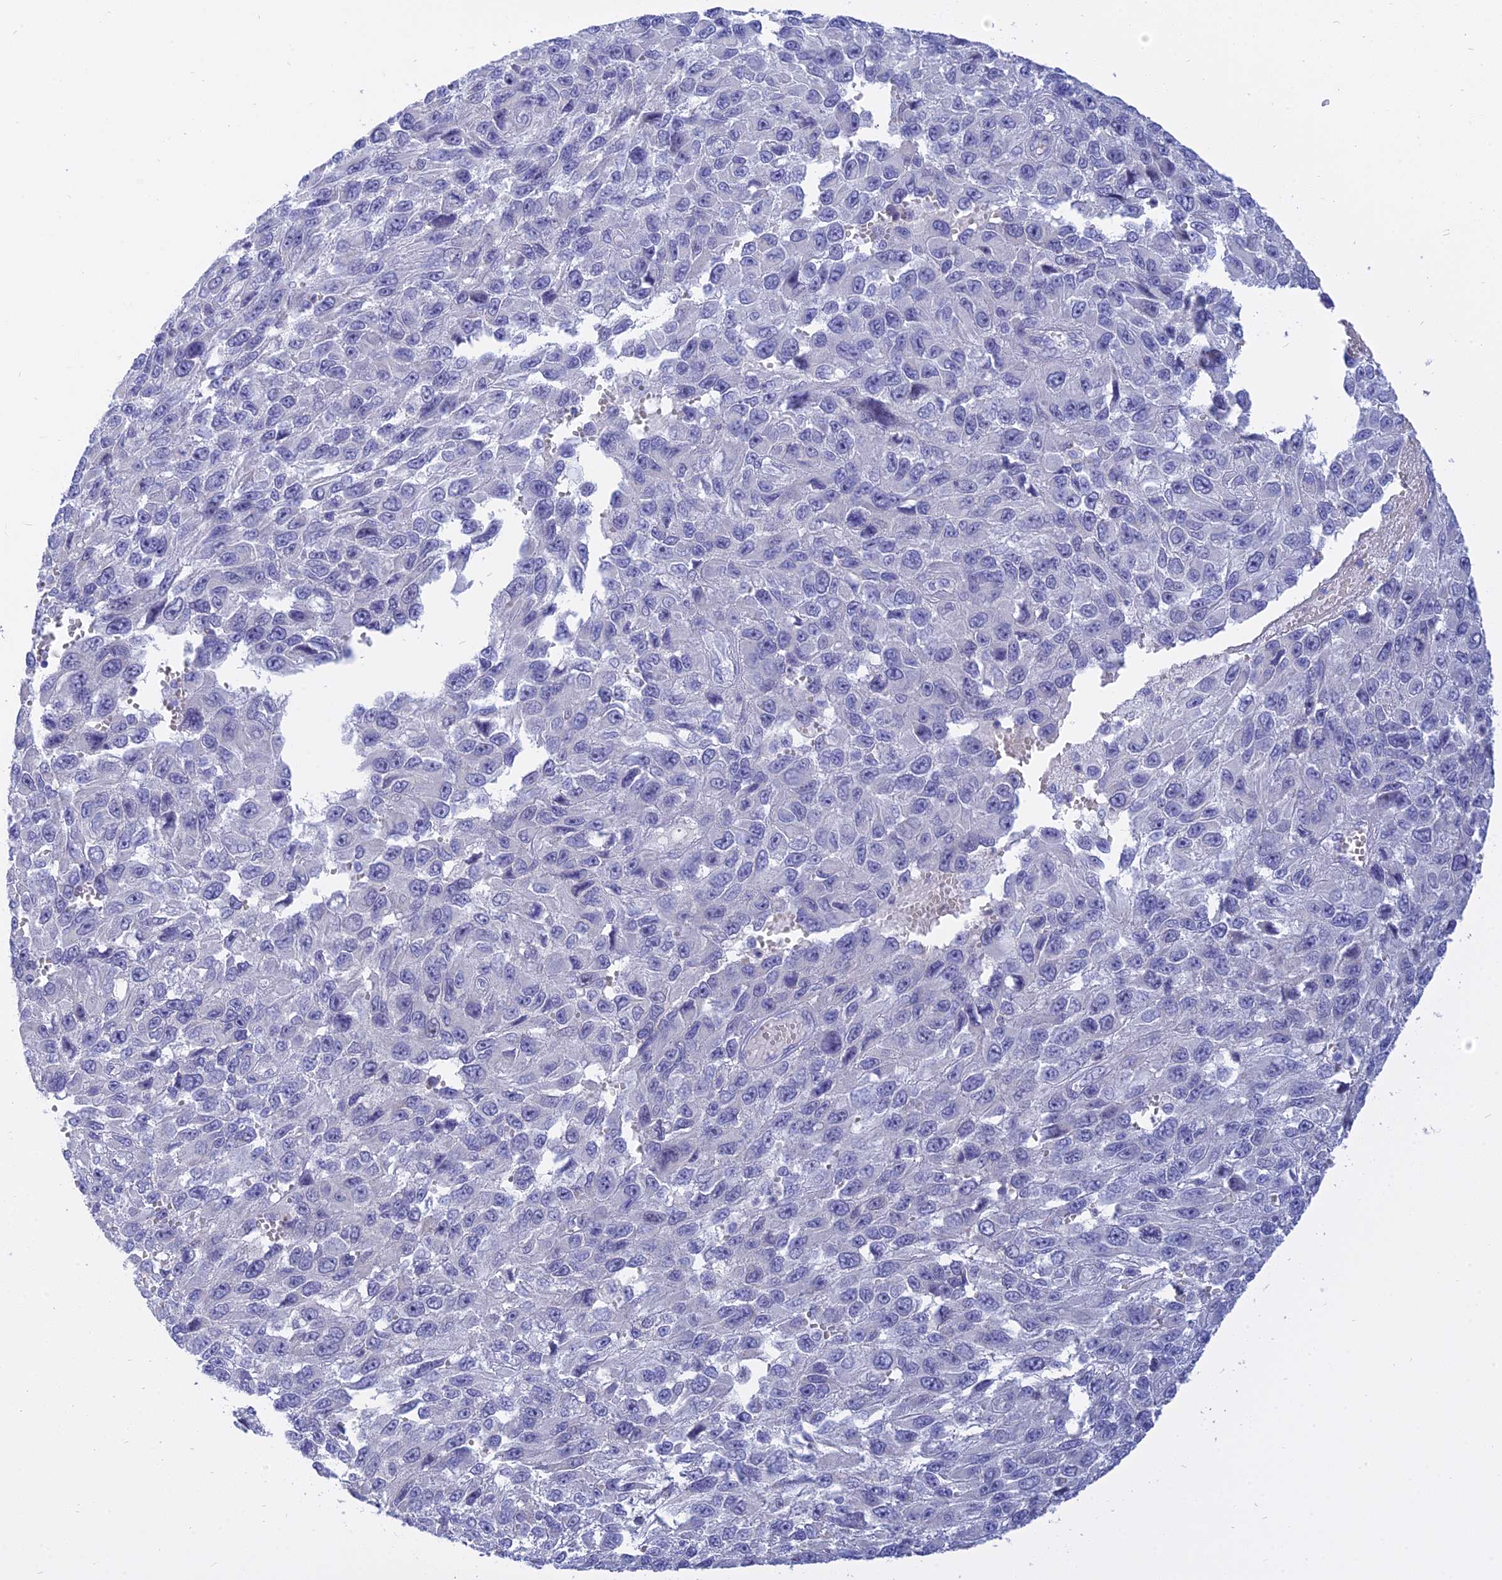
{"staining": {"intensity": "negative", "quantity": "none", "location": "none"}, "tissue": "melanoma", "cell_type": "Tumor cells", "image_type": "cancer", "snomed": [{"axis": "morphology", "description": "Normal tissue, NOS"}, {"axis": "morphology", "description": "Malignant melanoma, NOS"}, {"axis": "topography", "description": "Skin"}], "caption": "There is no significant expression in tumor cells of melanoma.", "gene": "MBD3L1", "patient": {"sex": "female", "age": 96}}